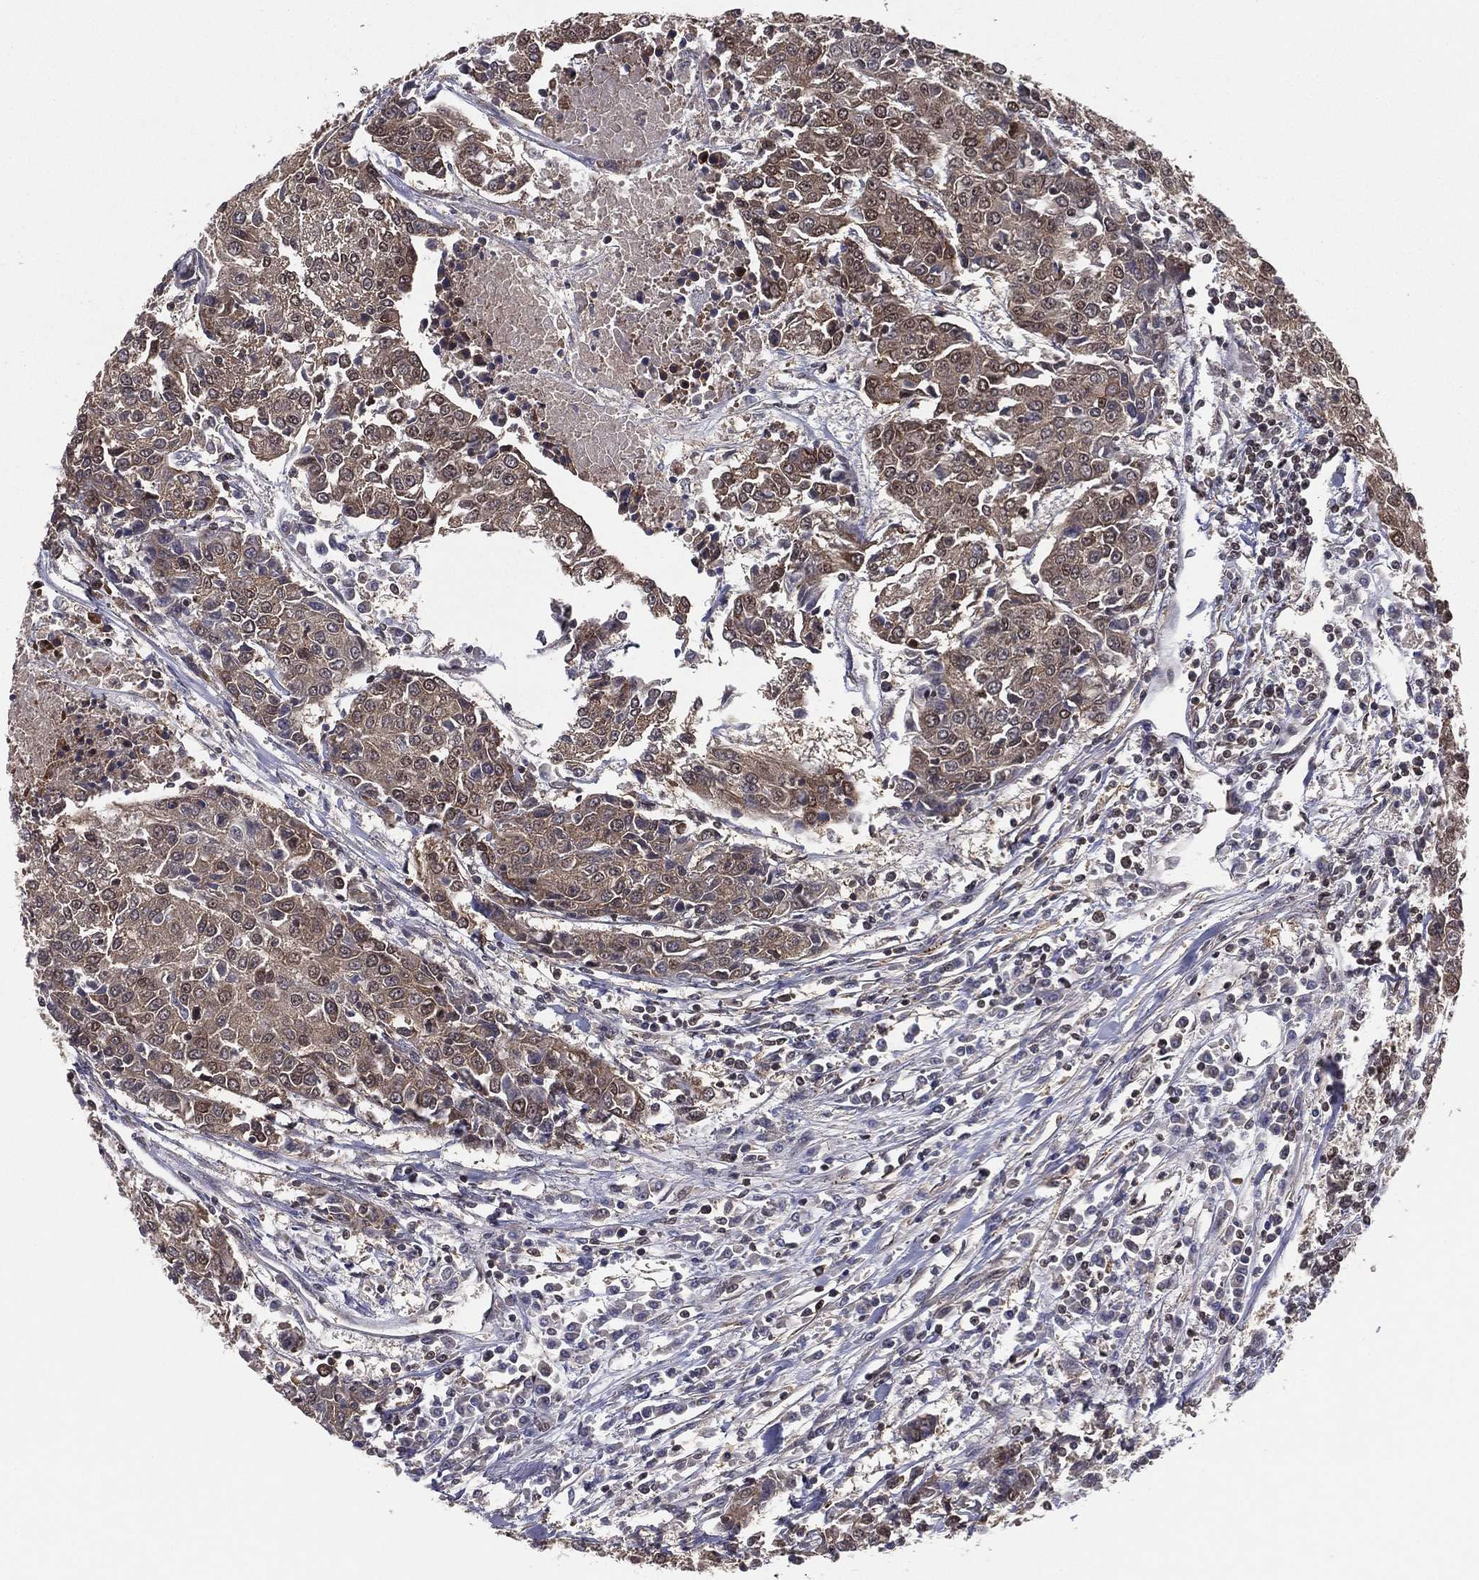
{"staining": {"intensity": "moderate", "quantity": "25%-75%", "location": "cytoplasmic/membranous,nuclear"}, "tissue": "urothelial cancer", "cell_type": "Tumor cells", "image_type": "cancer", "snomed": [{"axis": "morphology", "description": "Urothelial carcinoma, High grade"}, {"axis": "topography", "description": "Urinary bladder"}], "caption": "Brown immunohistochemical staining in human urothelial cancer reveals moderate cytoplasmic/membranous and nuclear expression in approximately 25%-75% of tumor cells.", "gene": "GPALPP1", "patient": {"sex": "female", "age": 85}}